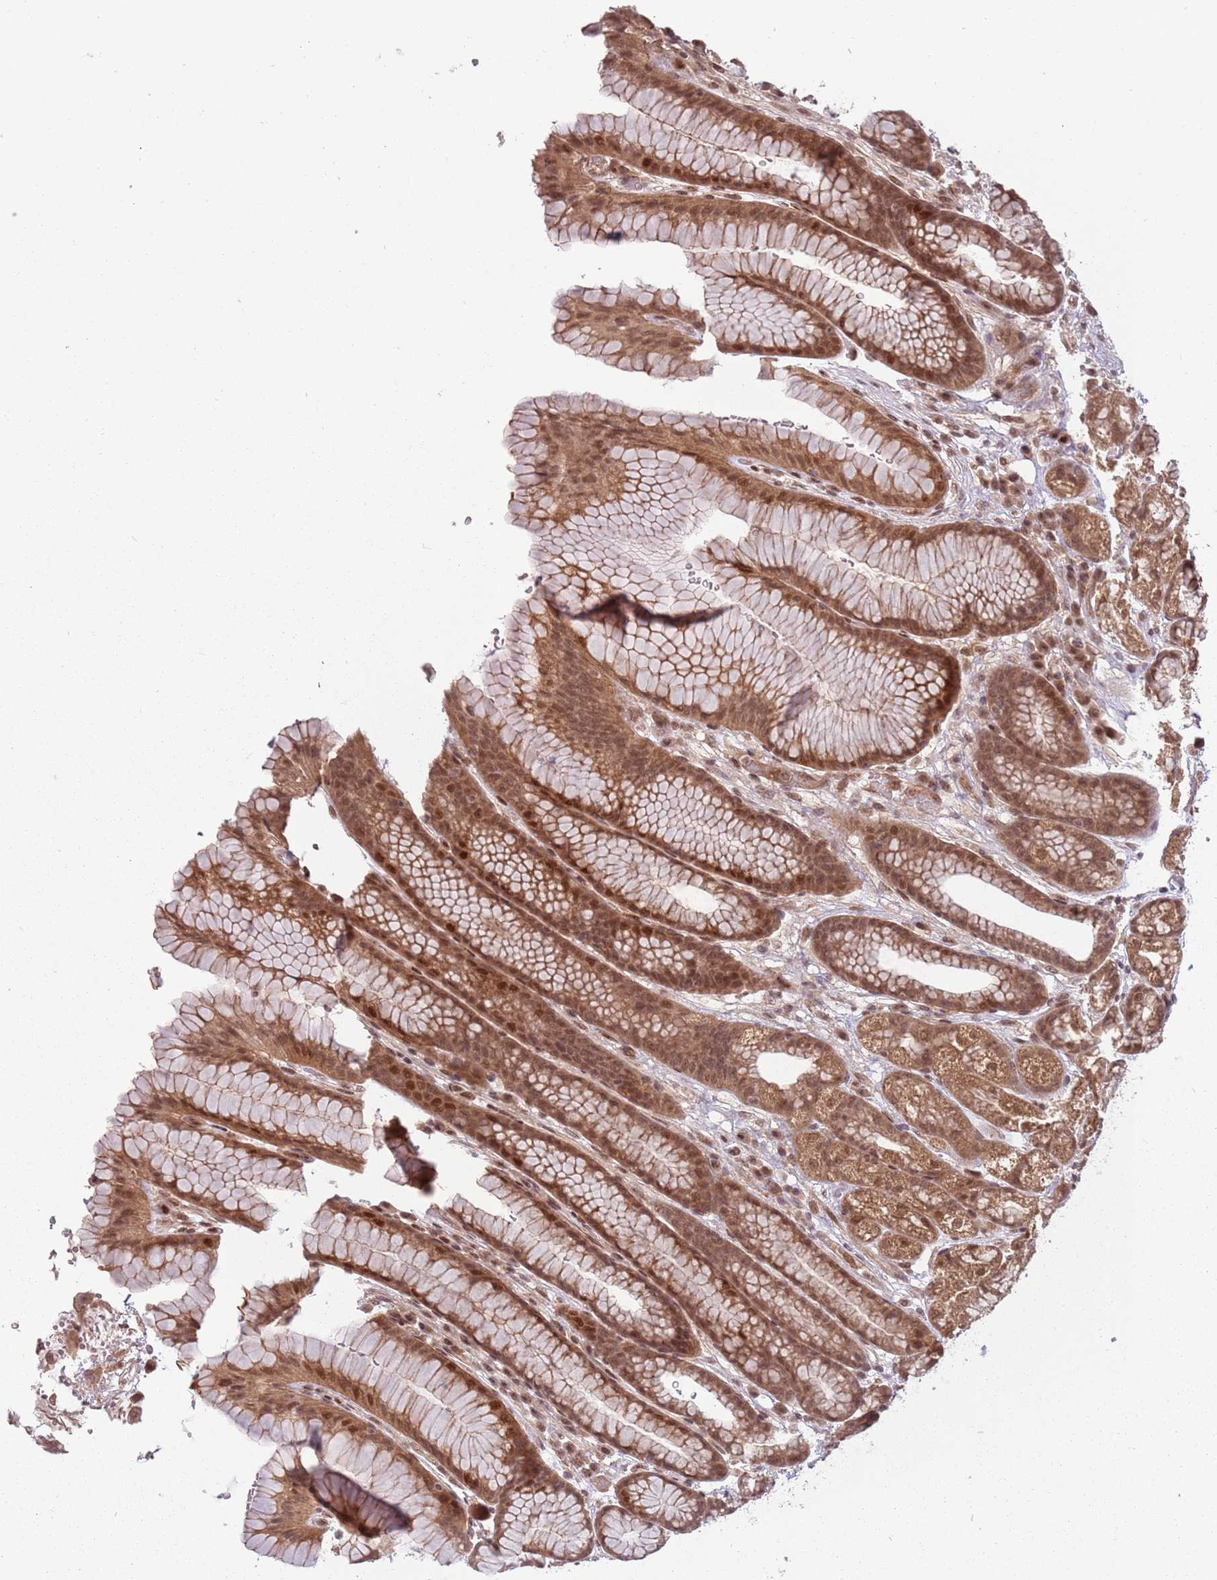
{"staining": {"intensity": "moderate", "quantity": ">75%", "location": "cytoplasmic/membranous,nuclear"}, "tissue": "stomach", "cell_type": "Glandular cells", "image_type": "normal", "snomed": [{"axis": "morphology", "description": "Normal tissue, NOS"}, {"axis": "morphology", "description": "Adenocarcinoma, NOS"}, {"axis": "topography", "description": "Stomach"}], "caption": "Brown immunohistochemical staining in unremarkable human stomach reveals moderate cytoplasmic/membranous,nuclear staining in about >75% of glandular cells.", "gene": "ADAMTS3", "patient": {"sex": "male", "age": 57}}